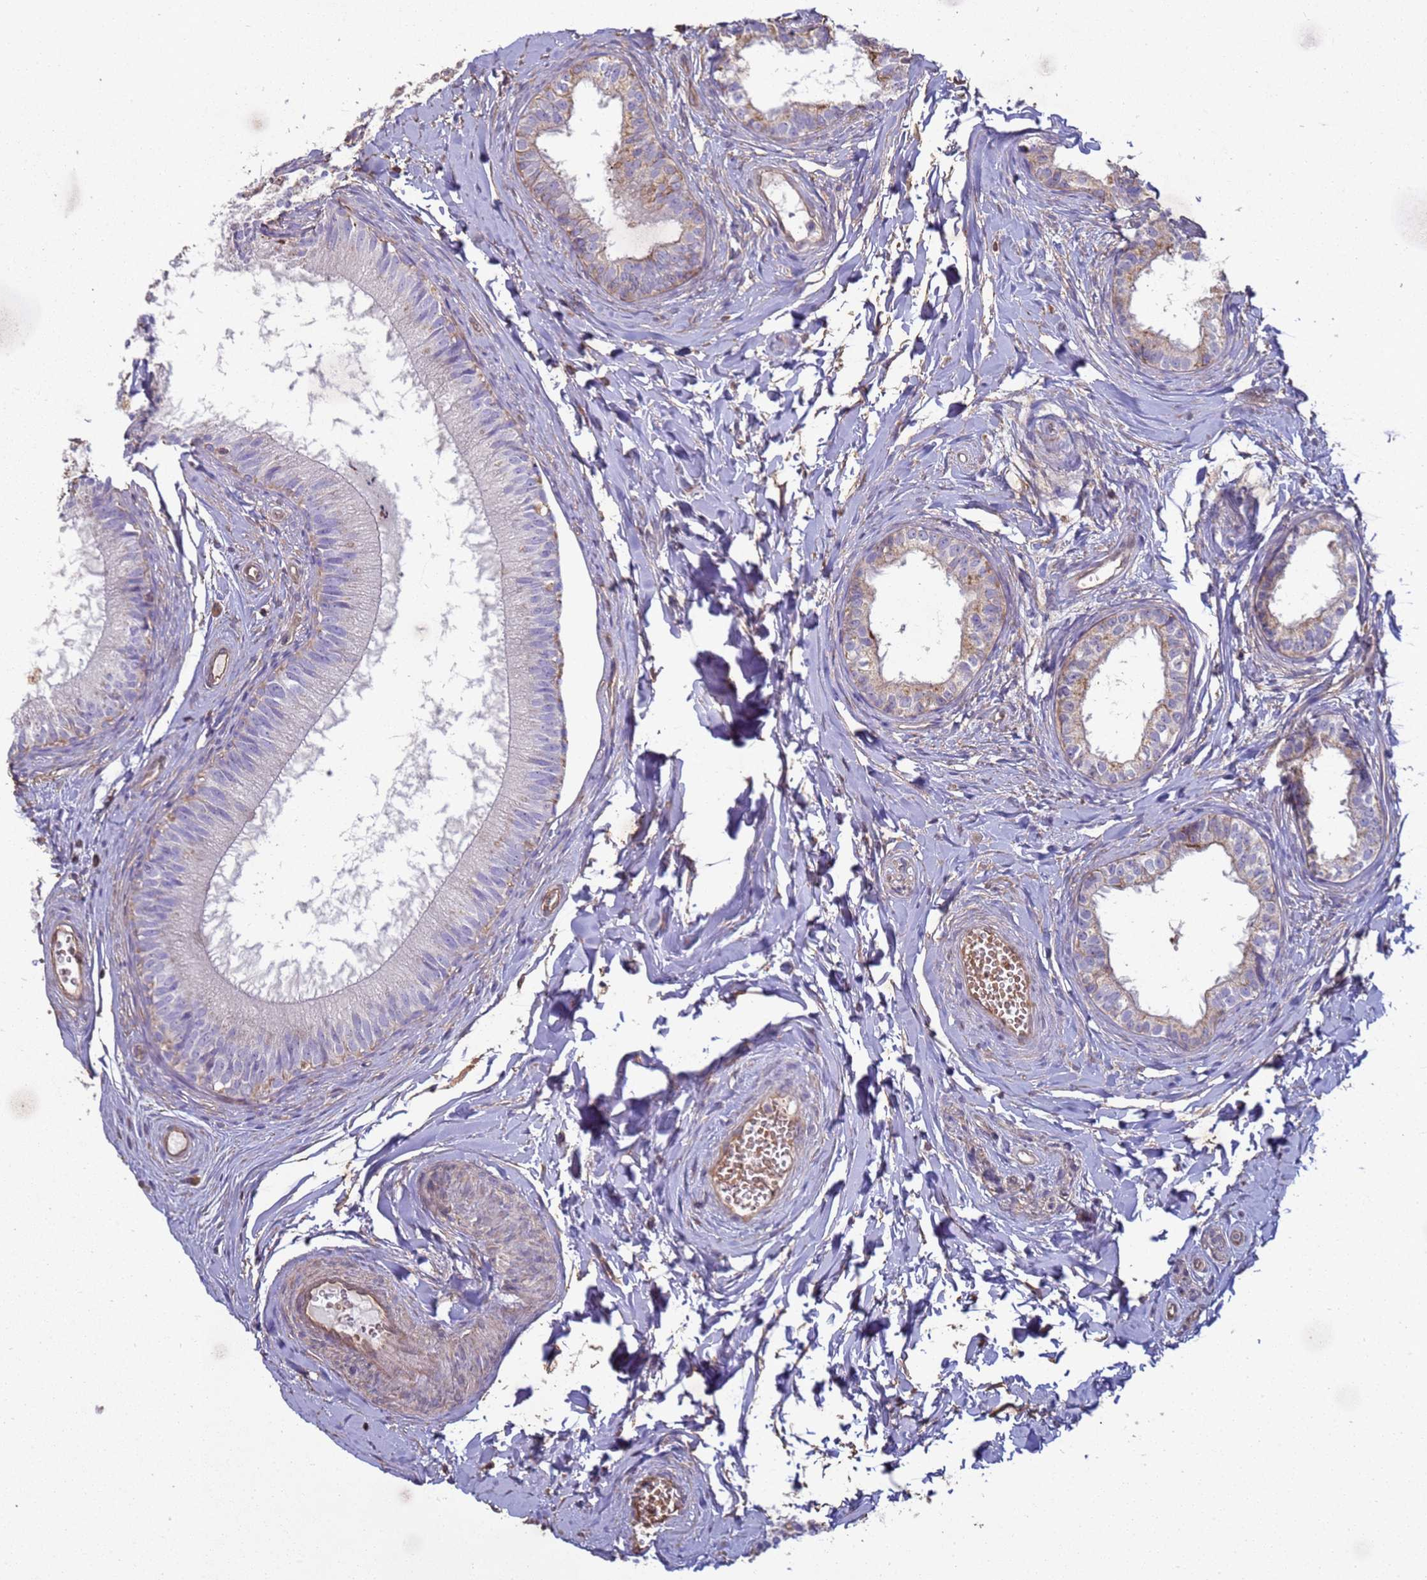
{"staining": {"intensity": "weak", "quantity": "<25%", "location": "cytoplasmic/membranous"}, "tissue": "epididymis", "cell_type": "Glandular cells", "image_type": "normal", "snomed": [{"axis": "morphology", "description": "Normal tissue, NOS"}, {"axis": "topography", "description": "Epididymis"}], "caption": "Immunohistochemistry (IHC) histopathology image of normal epididymis stained for a protein (brown), which demonstrates no staining in glandular cells.", "gene": "SGIP1", "patient": {"sex": "male", "age": 34}}